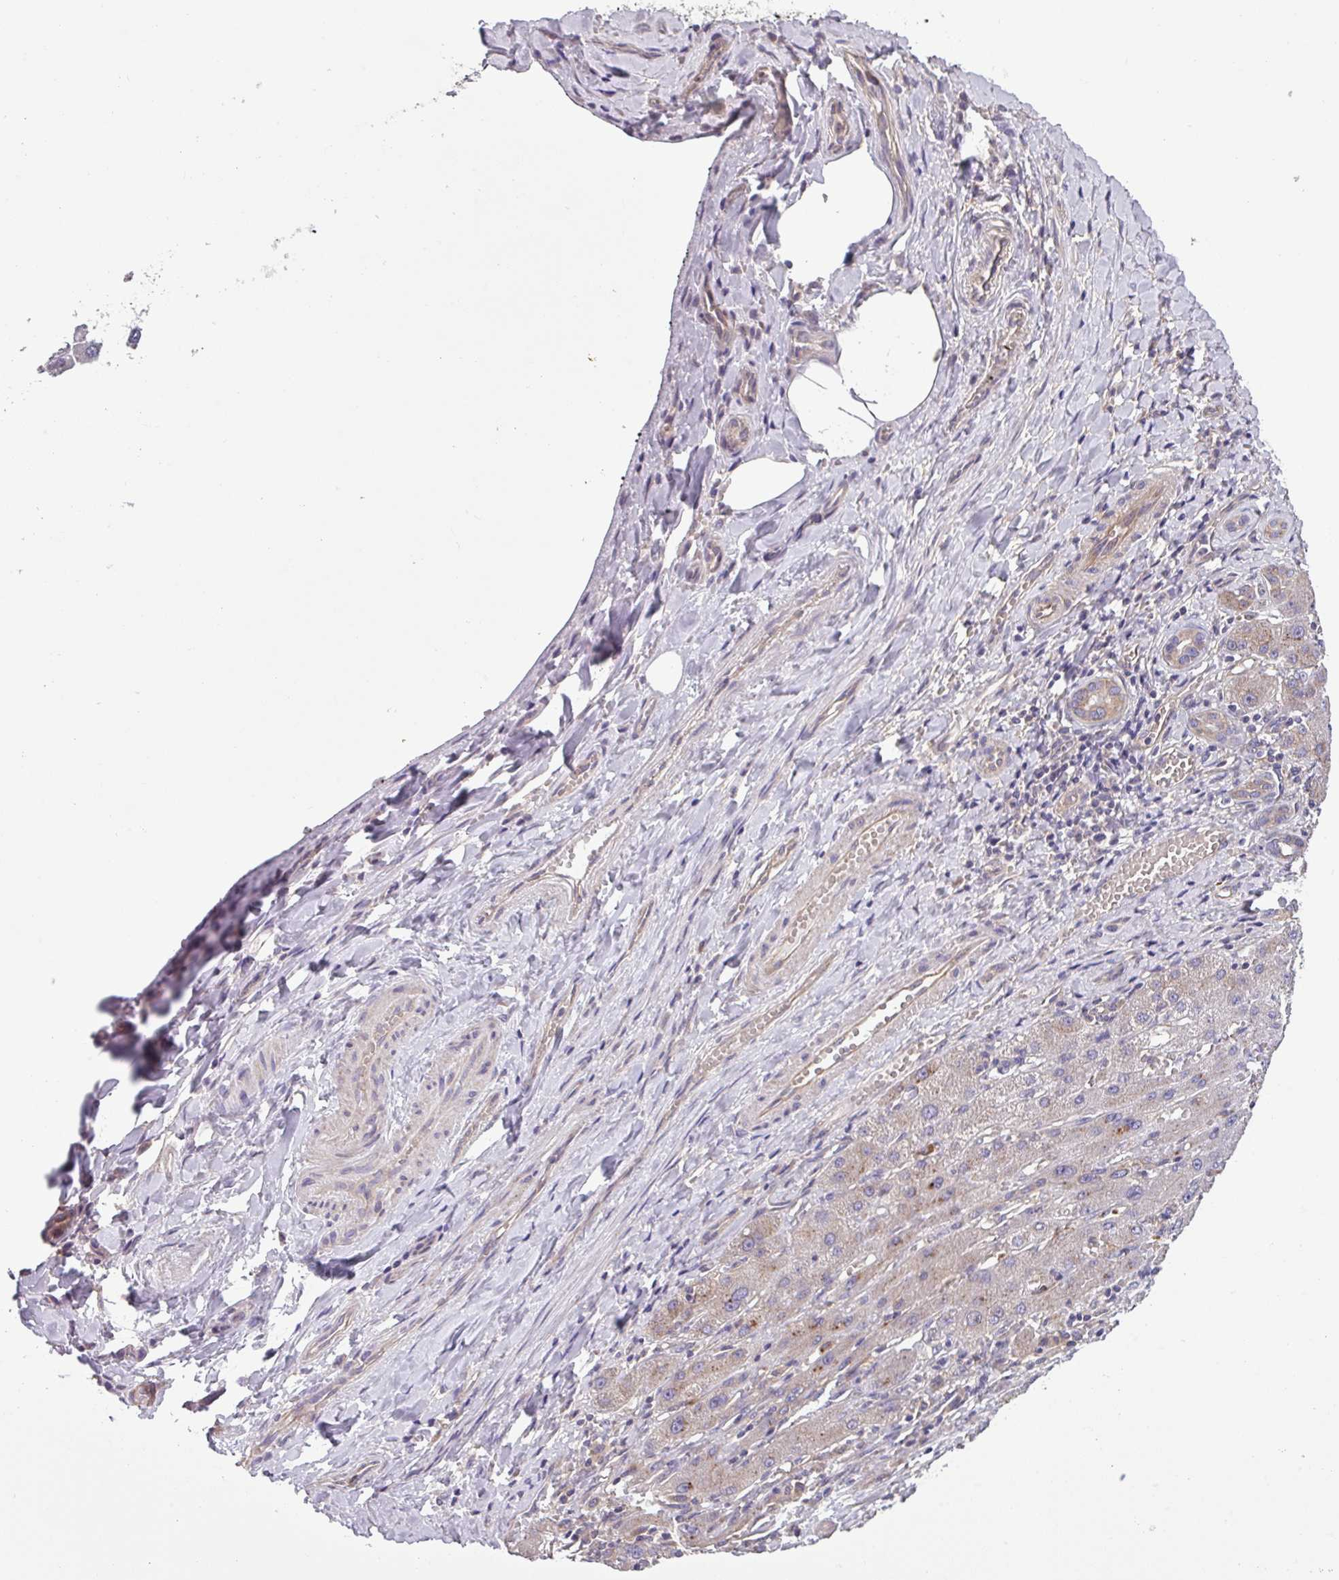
{"staining": {"intensity": "weak", "quantity": "<25%", "location": "cytoplasmic/membranous"}, "tissue": "liver cancer", "cell_type": "Tumor cells", "image_type": "cancer", "snomed": [{"axis": "morphology", "description": "Cholangiocarcinoma"}, {"axis": "topography", "description": "Liver"}], "caption": "Immunohistochemistry (IHC) photomicrograph of liver cholangiocarcinoma stained for a protein (brown), which demonstrates no positivity in tumor cells.", "gene": "SLC23A2", "patient": {"sex": "male", "age": 59}}